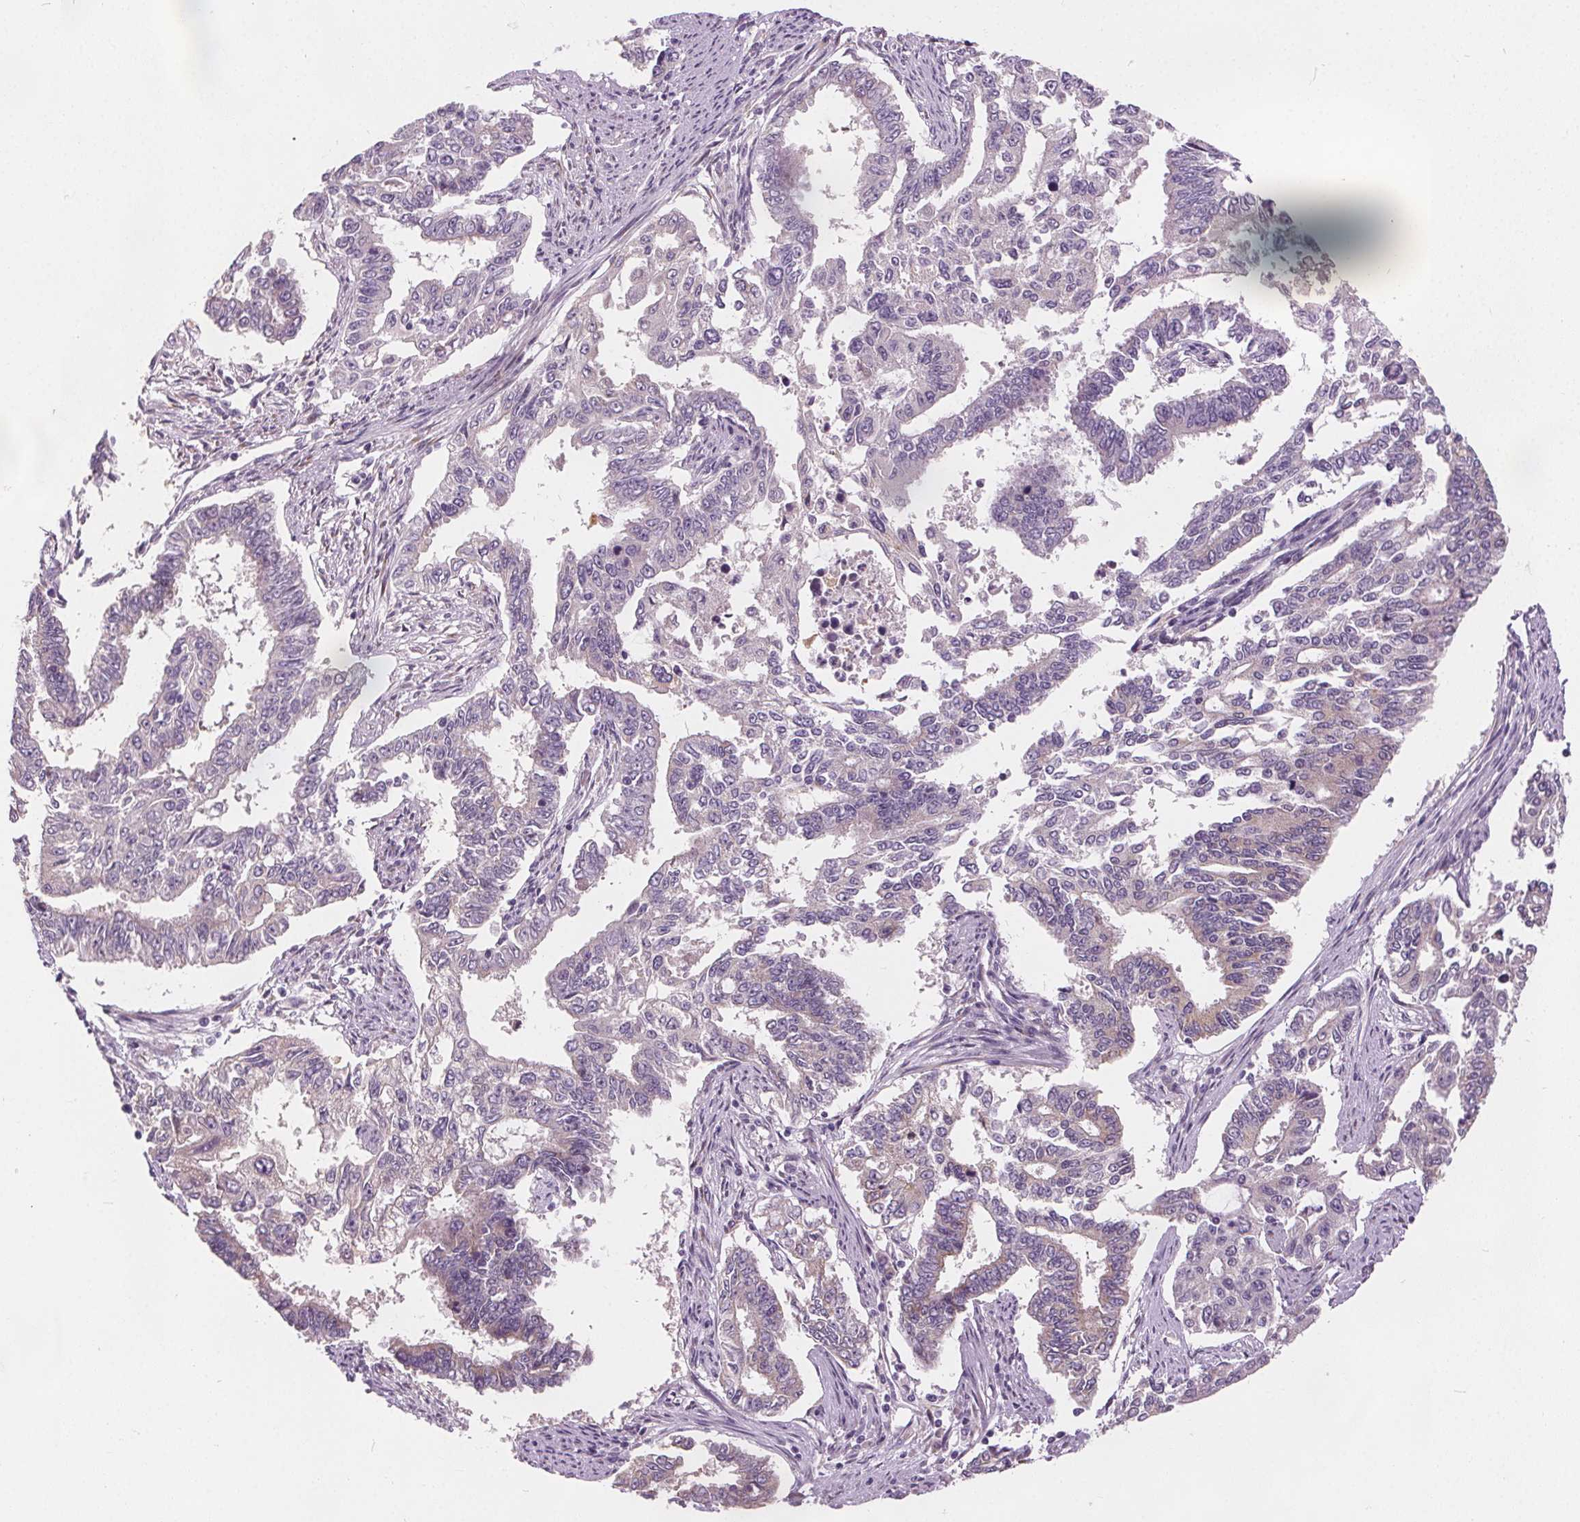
{"staining": {"intensity": "weak", "quantity": "<25%", "location": "cytoplasmic/membranous"}, "tissue": "endometrial cancer", "cell_type": "Tumor cells", "image_type": "cancer", "snomed": [{"axis": "morphology", "description": "Adenocarcinoma, NOS"}, {"axis": "topography", "description": "Uterus"}], "caption": "This is an IHC micrograph of endometrial cancer. There is no expression in tumor cells.", "gene": "ACOX2", "patient": {"sex": "female", "age": 59}}